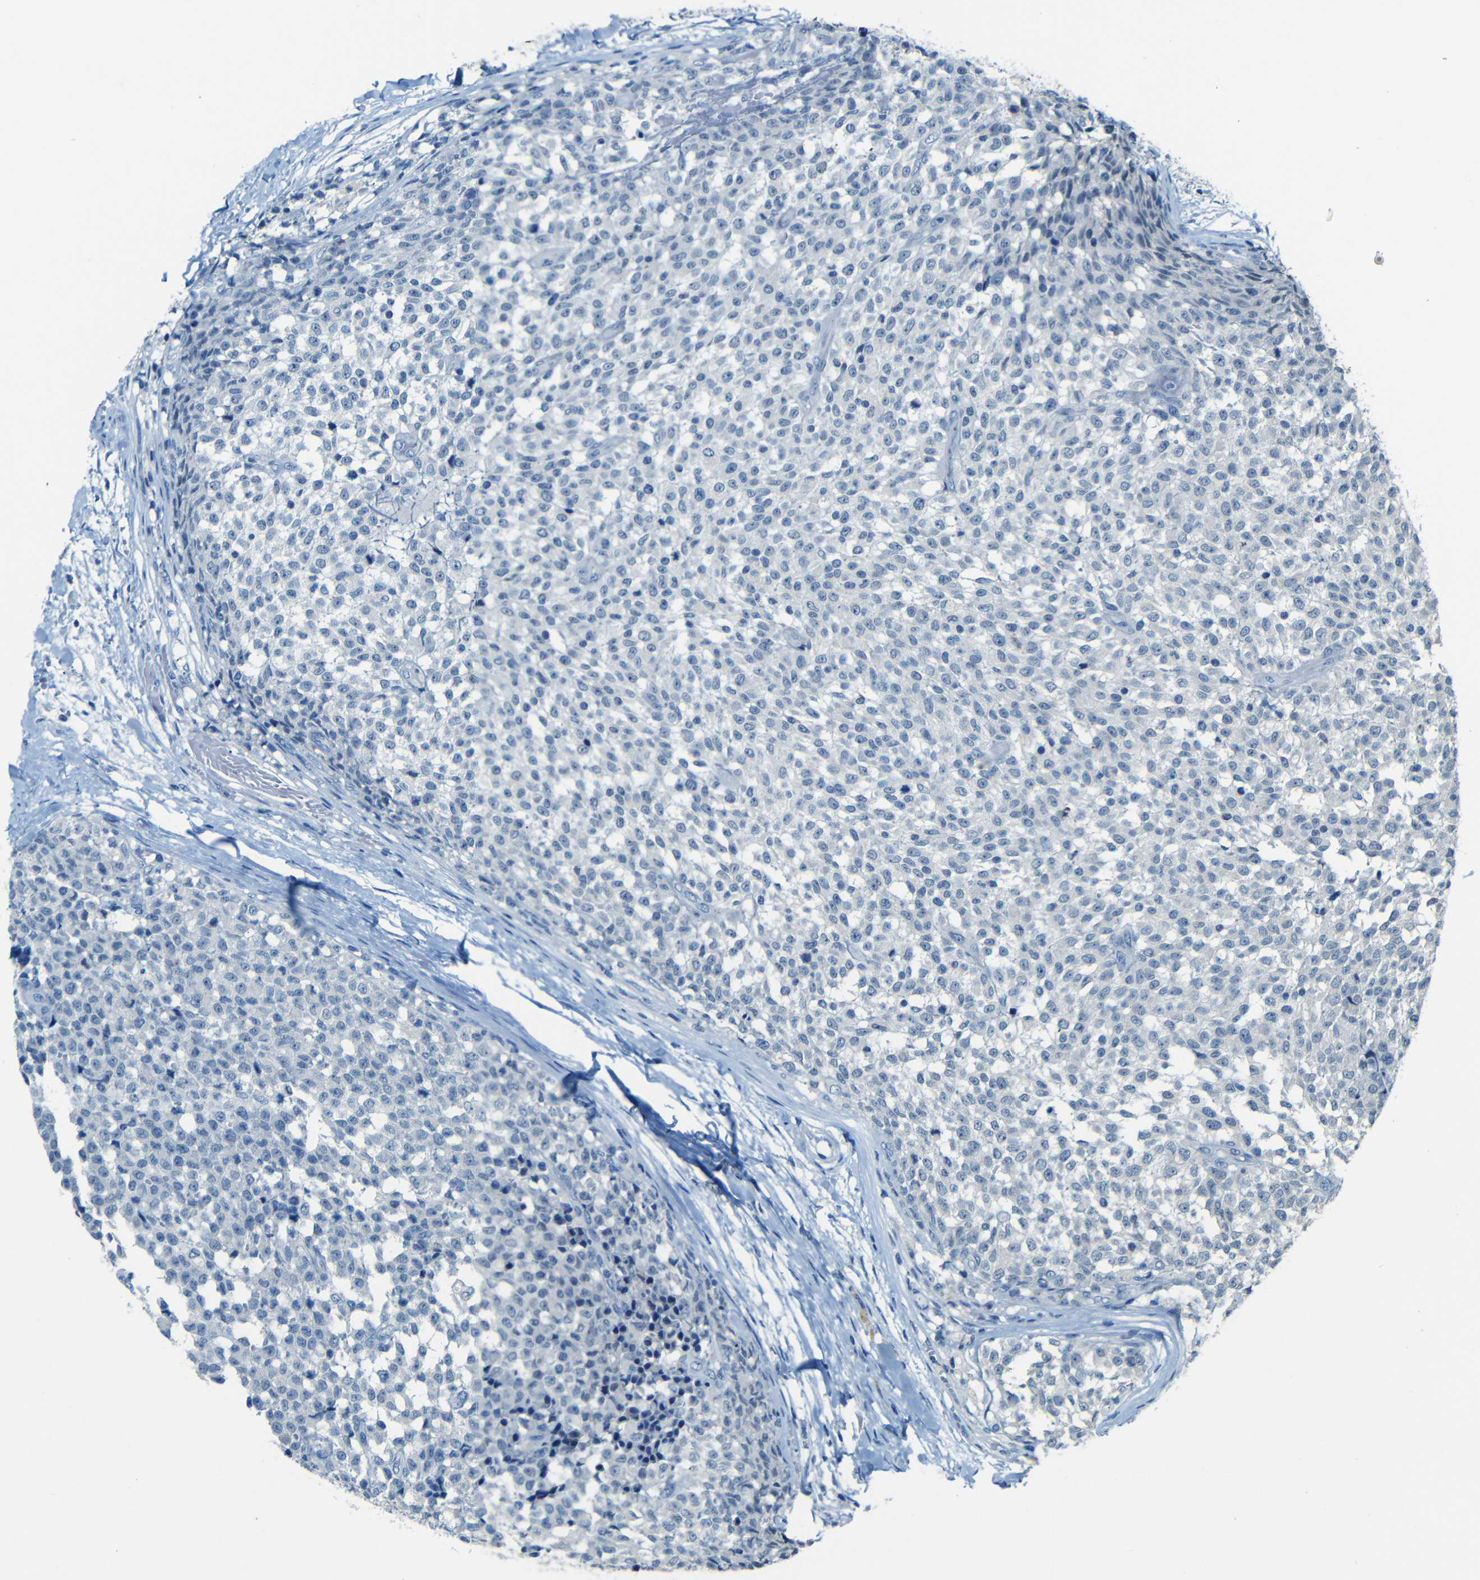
{"staining": {"intensity": "negative", "quantity": "none", "location": "none"}, "tissue": "testis cancer", "cell_type": "Tumor cells", "image_type": "cancer", "snomed": [{"axis": "morphology", "description": "Seminoma, NOS"}, {"axis": "topography", "description": "Testis"}], "caption": "A high-resolution histopathology image shows IHC staining of seminoma (testis), which demonstrates no significant positivity in tumor cells.", "gene": "ZMAT1", "patient": {"sex": "male", "age": 59}}